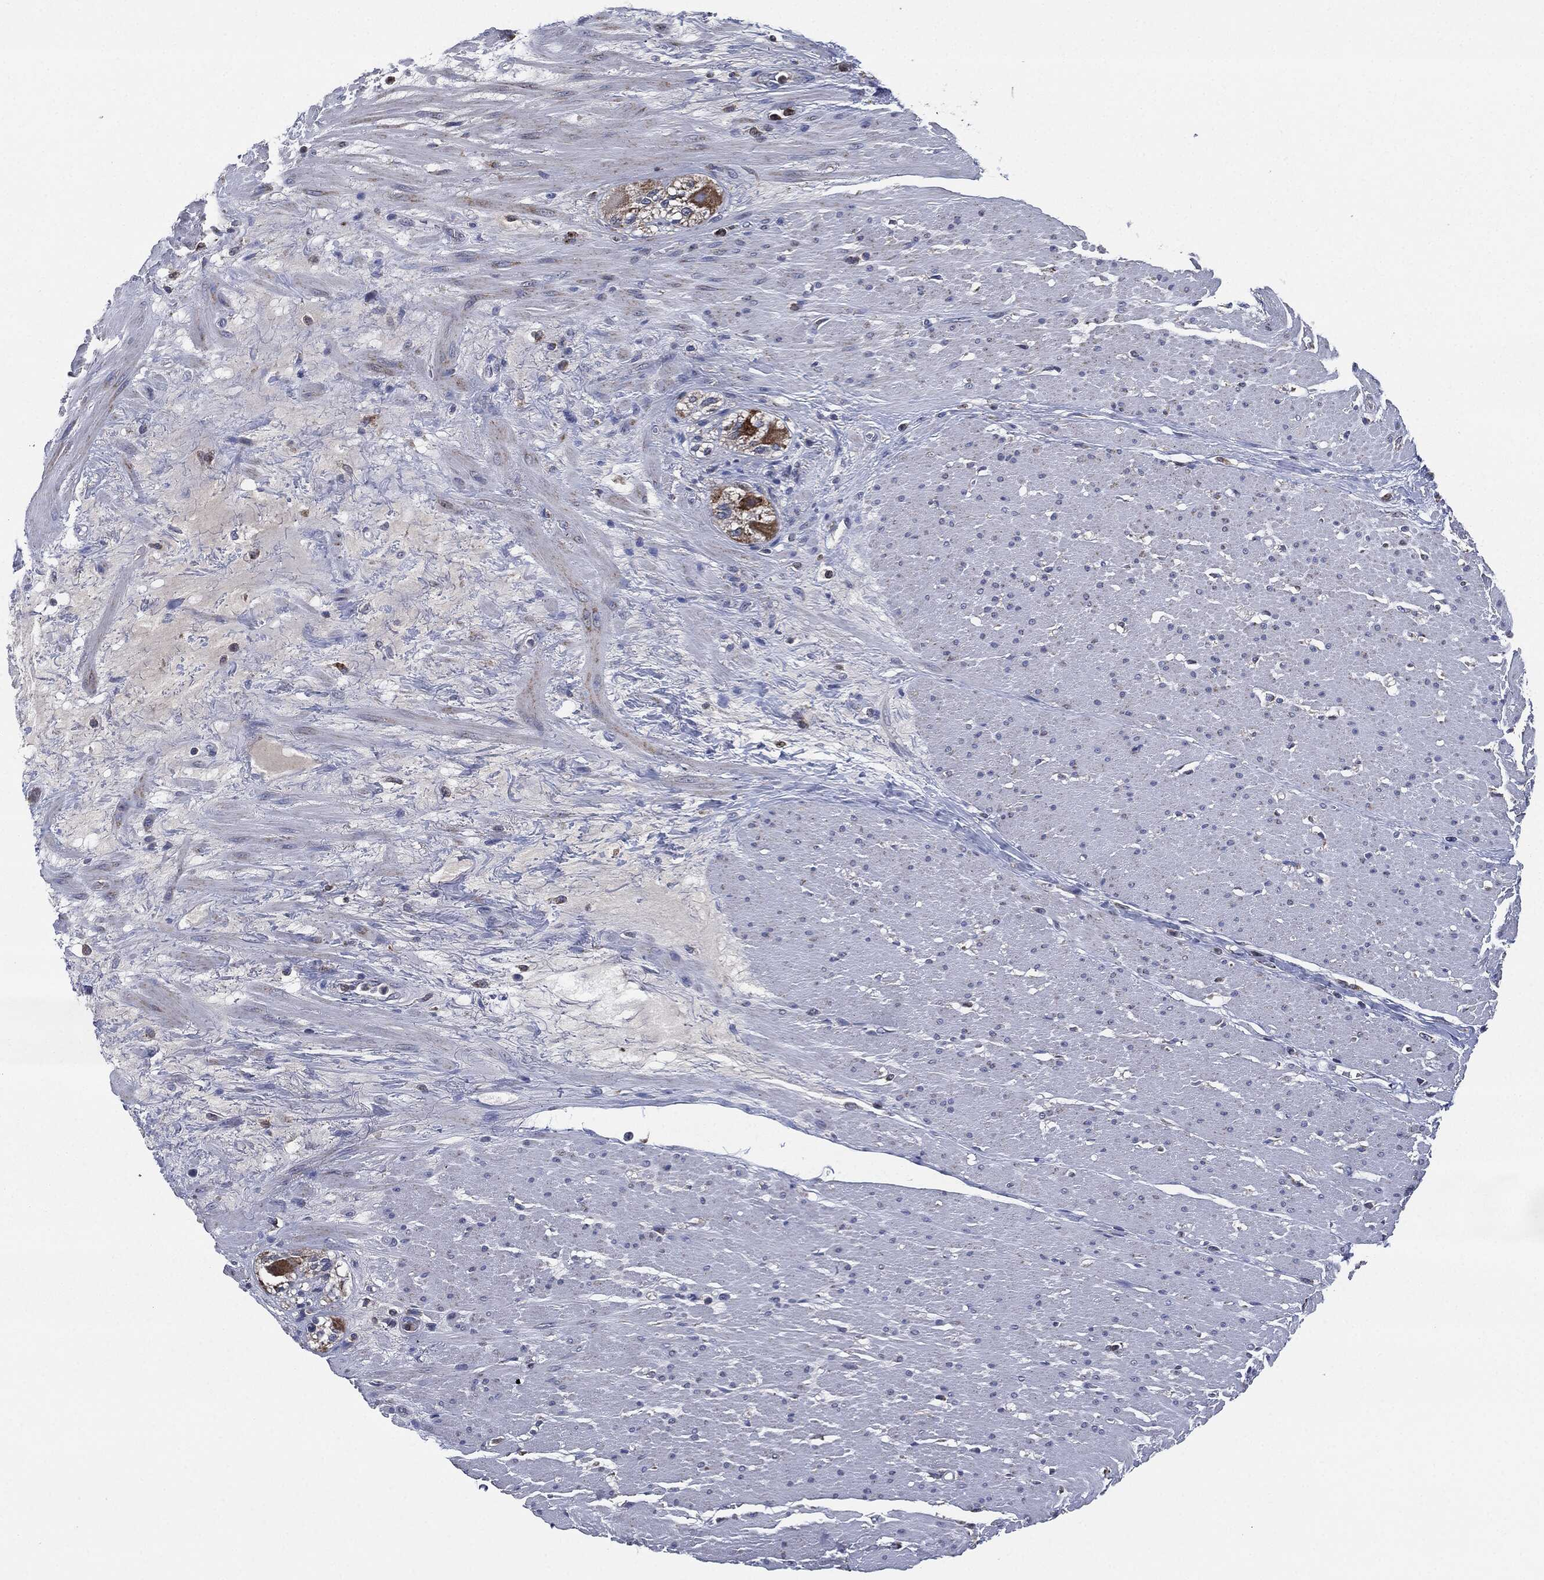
{"staining": {"intensity": "negative", "quantity": "none", "location": "none"}, "tissue": "smooth muscle", "cell_type": "Smooth muscle cells", "image_type": "normal", "snomed": [{"axis": "morphology", "description": "Normal tissue, NOS"}, {"axis": "topography", "description": "Soft tissue"}, {"axis": "topography", "description": "Smooth muscle"}], "caption": "The photomicrograph demonstrates no significant staining in smooth muscle cells of smooth muscle.", "gene": "NDUFV2", "patient": {"sex": "male", "age": 72}}